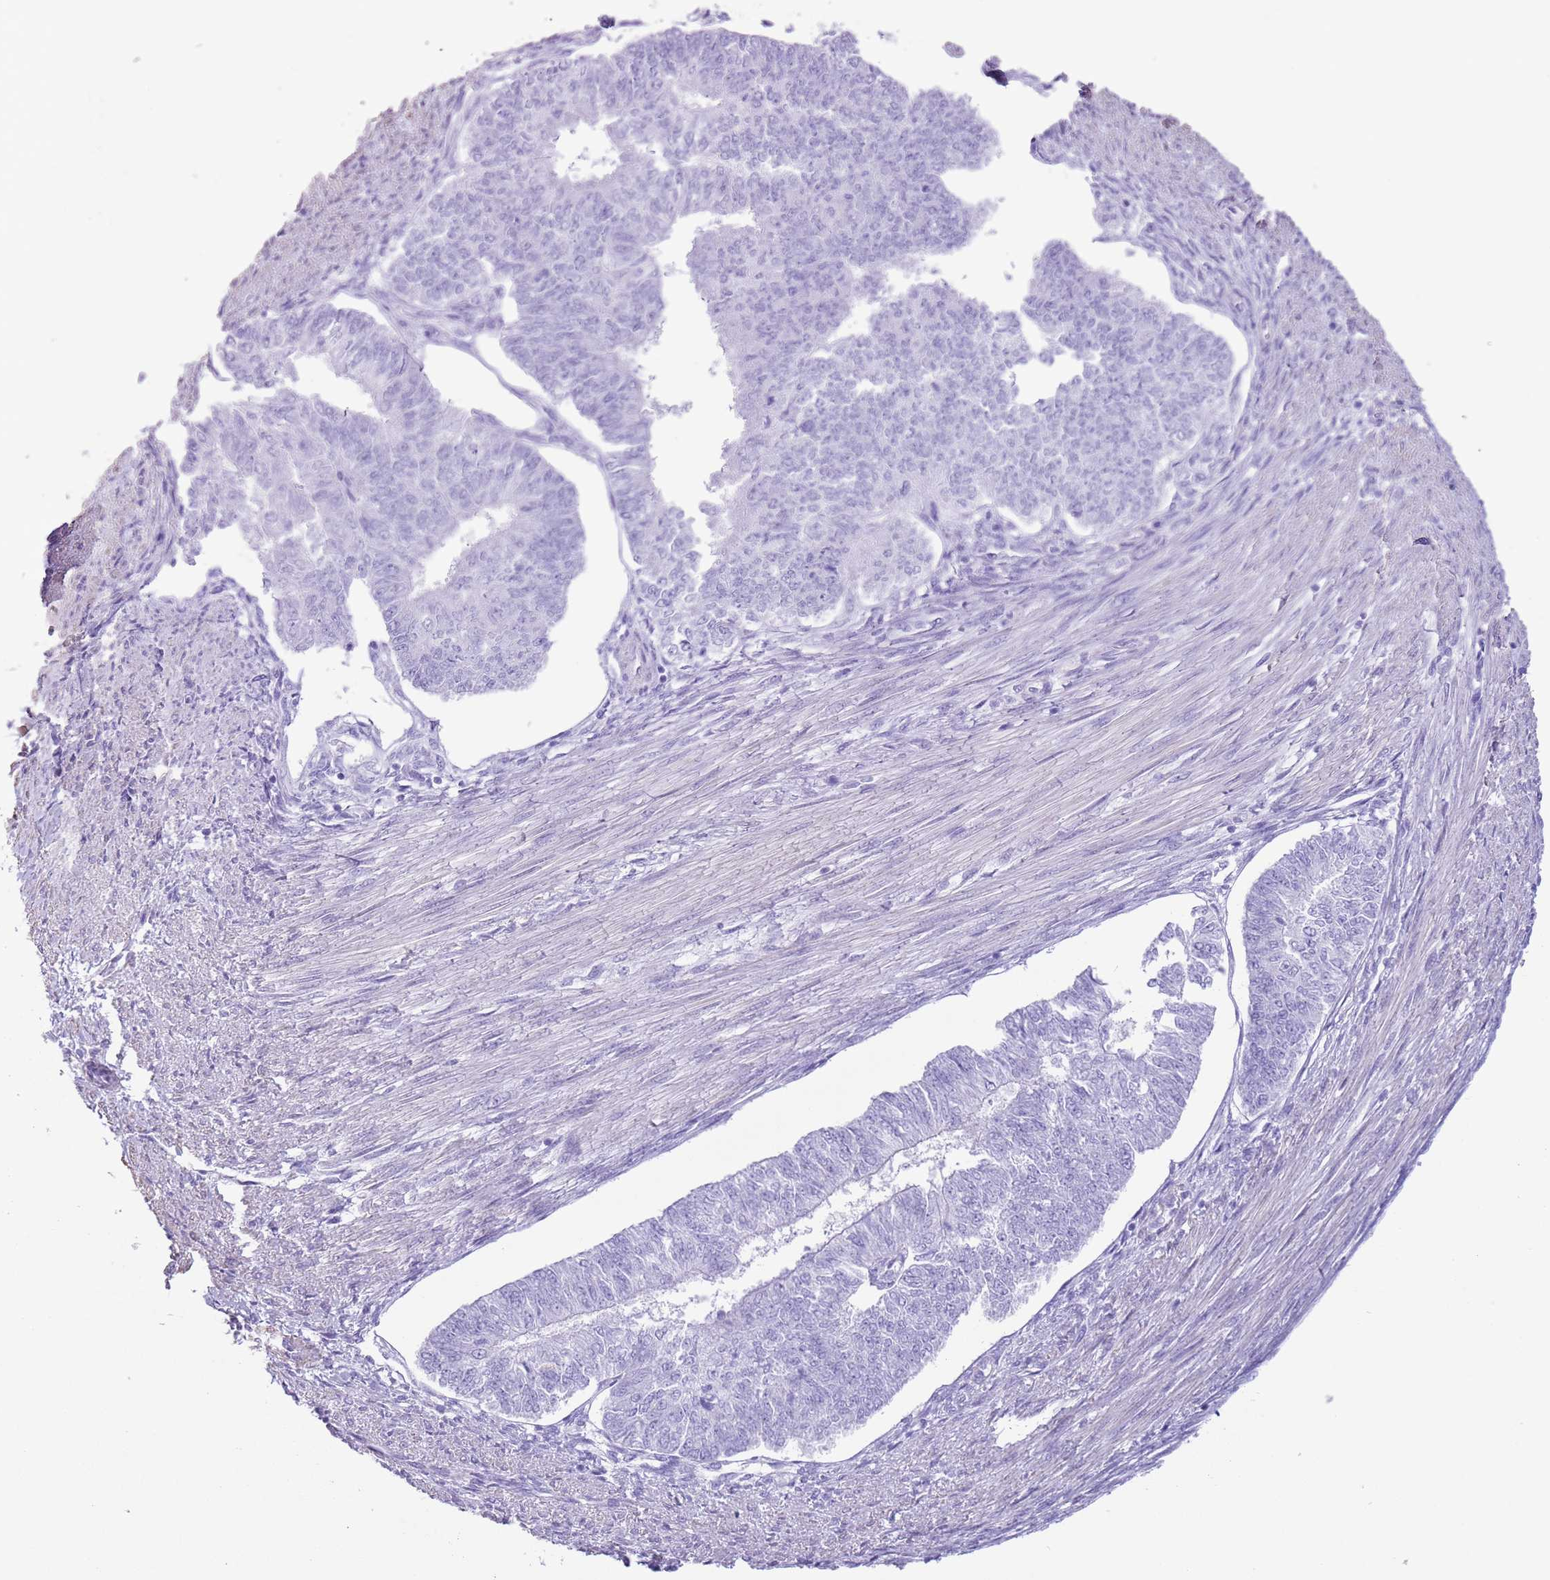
{"staining": {"intensity": "negative", "quantity": "none", "location": "none"}, "tissue": "endometrial cancer", "cell_type": "Tumor cells", "image_type": "cancer", "snomed": [{"axis": "morphology", "description": "Adenocarcinoma, NOS"}, {"axis": "topography", "description": "Endometrium"}], "caption": "DAB immunohistochemical staining of human endometrial cancer (adenocarcinoma) shows no significant positivity in tumor cells.", "gene": "SLC7A14", "patient": {"sex": "female", "age": 32}}